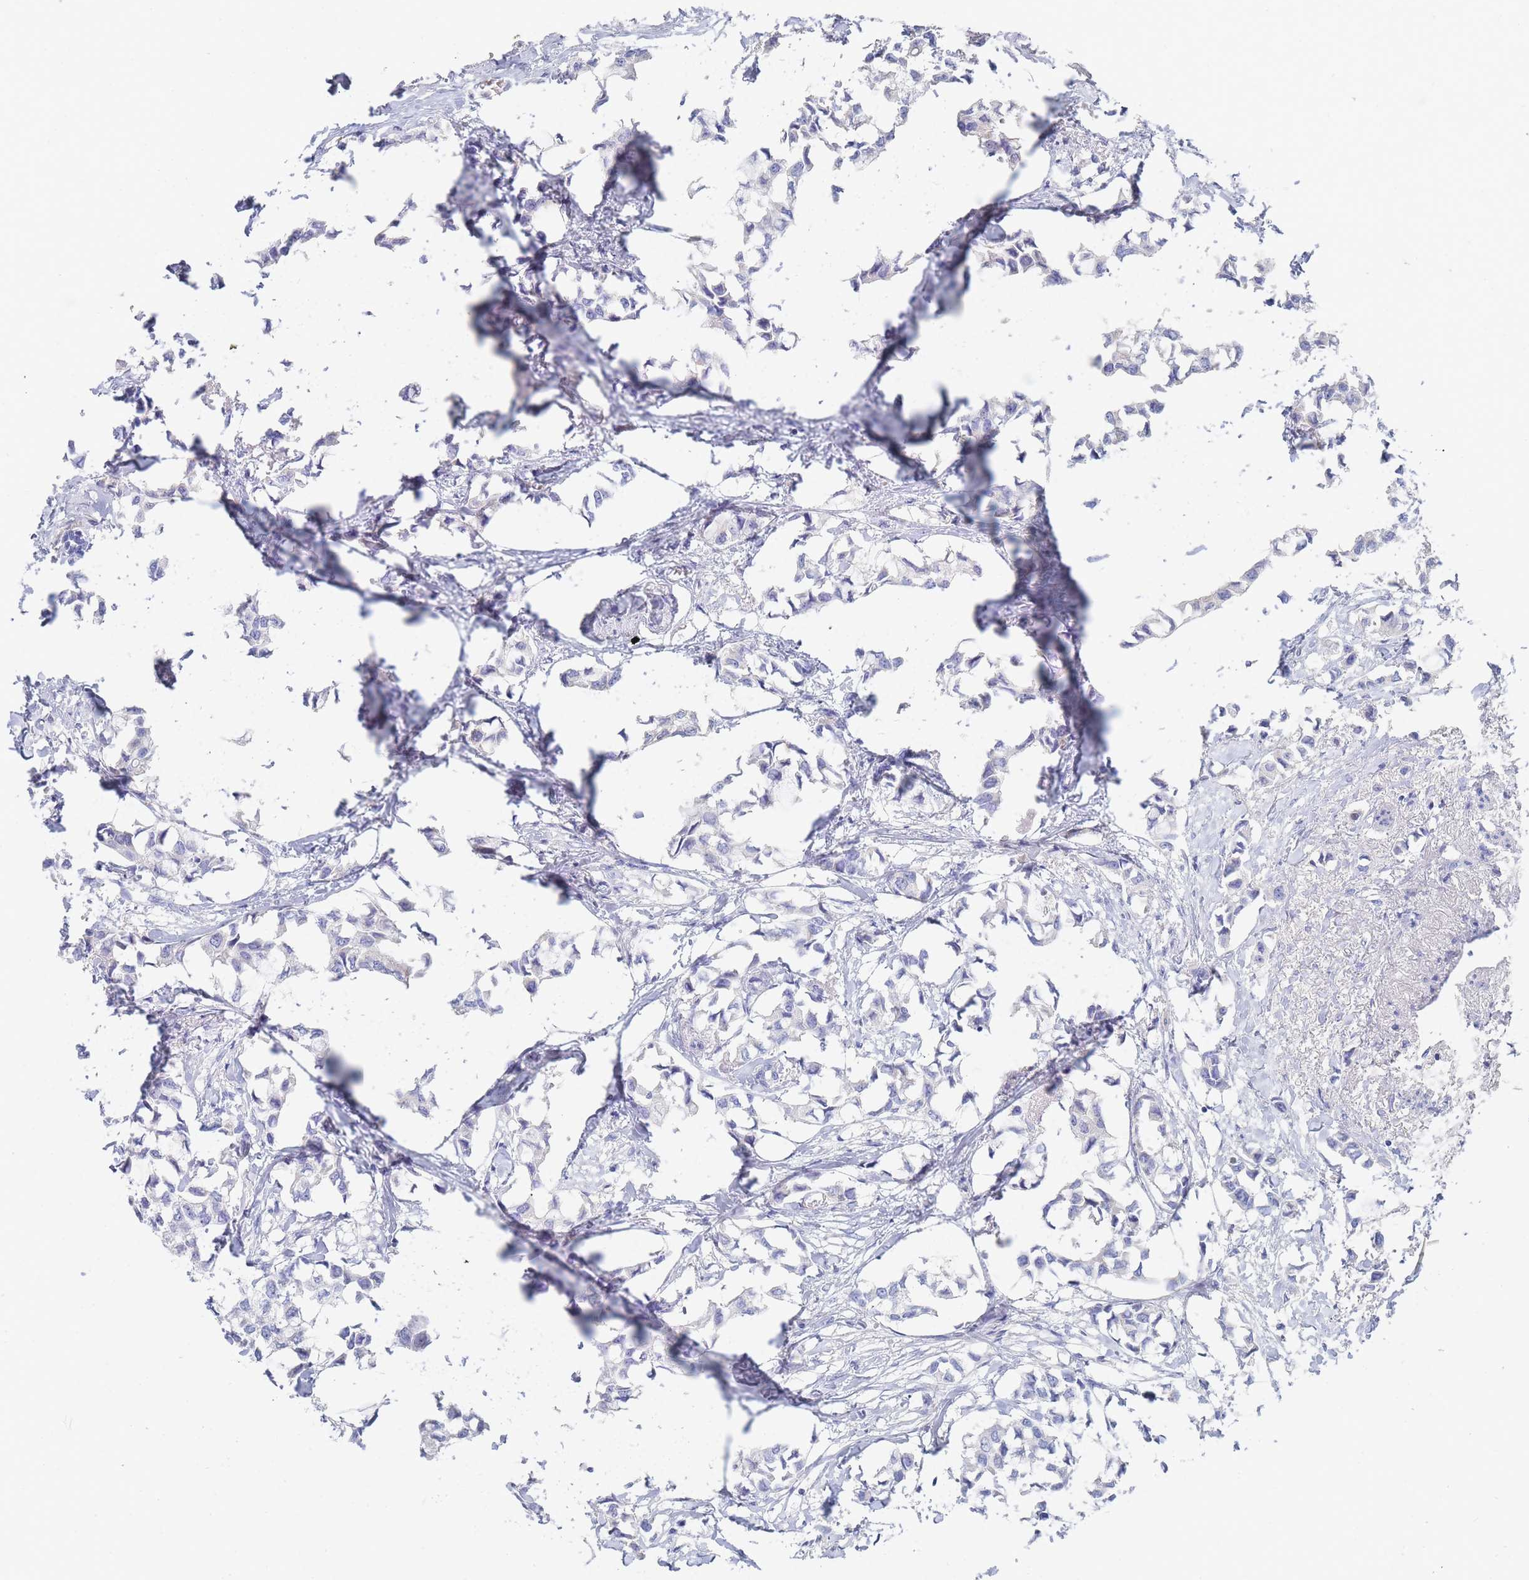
{"staining": {"intensity": "negative", "quantity": "none", "location": "none"}, "tissue": "breast cancer", "cell_type": "Tumor cells", "image_type": "cancer", "snomed": [{"axis": "morphology", "description": "Duct carcinoma"}, {"axis": "topography", "description": "Breast"}], "caption": "Immunohistochemistry image of neoplastic tissue: human invasive ductal carcinoma (breast) stained with DAB (3,3'-diaminobenzidine) reveals no significant protein expression in tumor cells.", "gene": "SLC25A35", "patient": {"sex": "female", "age": 73}}